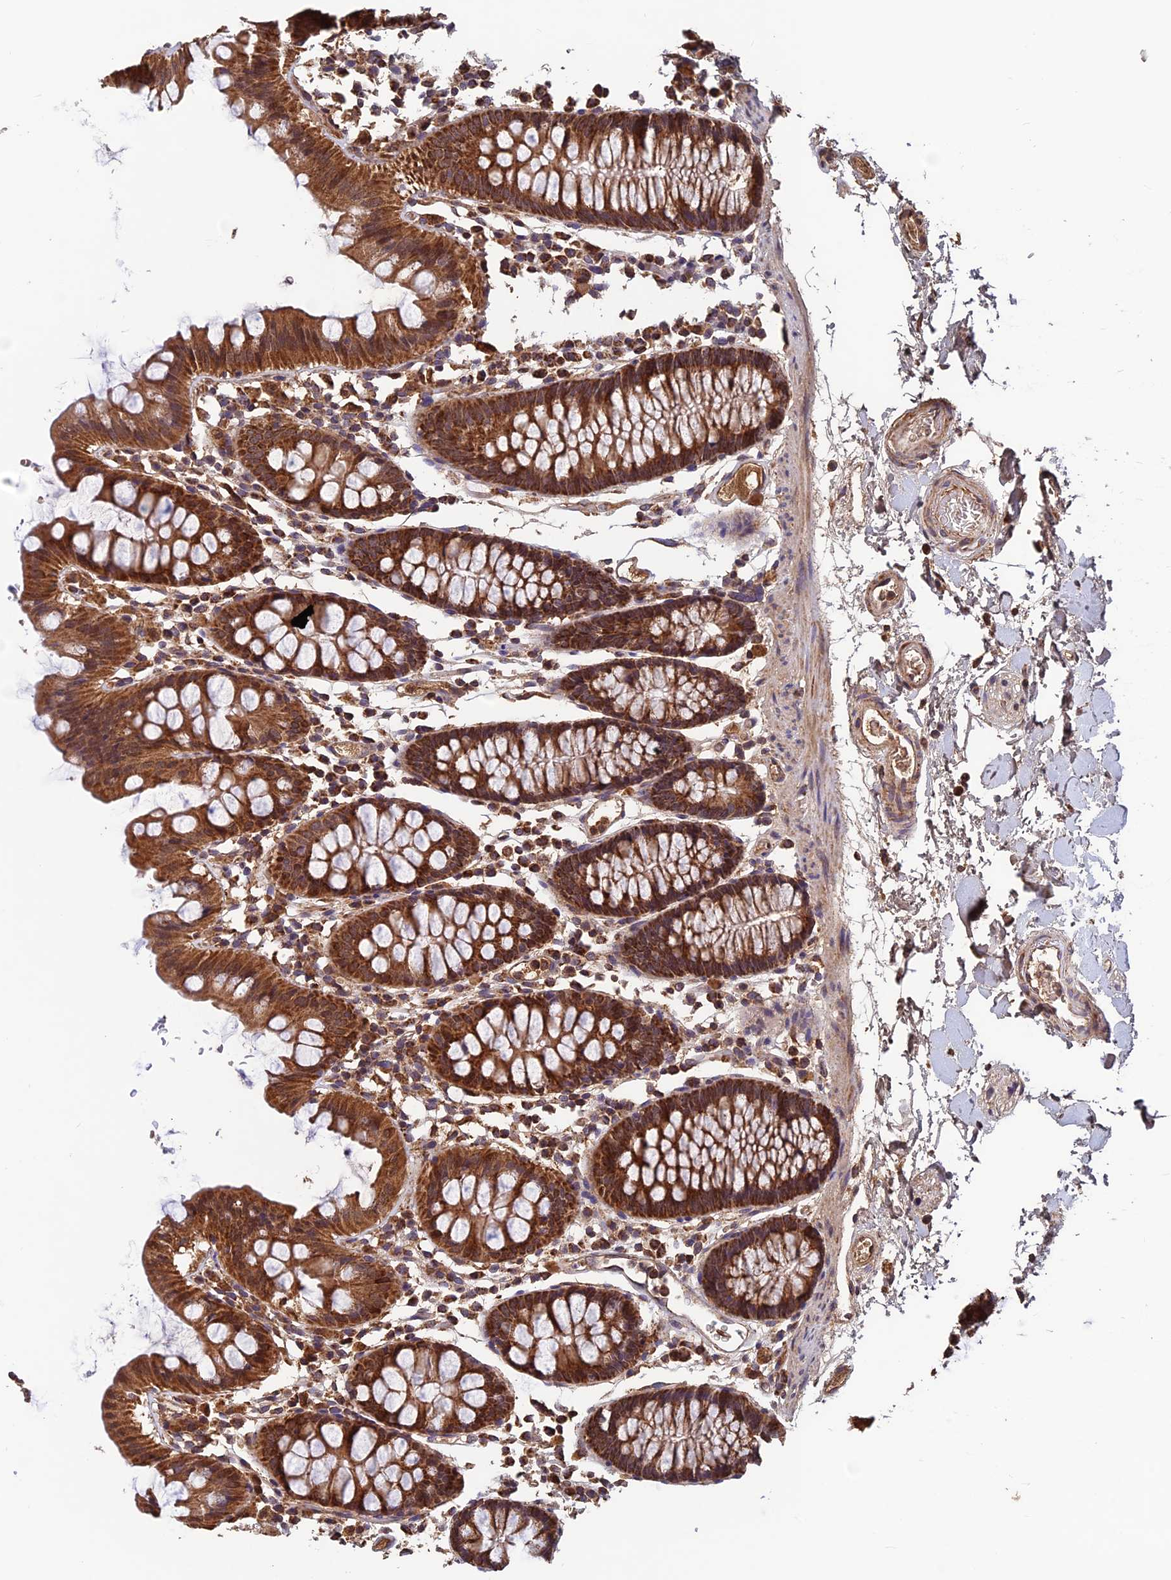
{"staining": {"intensity": "moderate", "quantity": ">75%", "location": "cytoplasmic/membranous"}, "tissue": "colon", "cell_type": "Endothelial cells", "image_type": "normal", "snomed": [{"axis": "morphology", "description": "Normal tissue, NOS"}, {"axis": "topography", "description": "Colon"}], "caption": "Moderate cytoplasmic/membranous staining is seen in about >75% of endothelial cells in normal colon.", "gene": "CCDC15", "patient": {"sex": "male", "age": 75}}